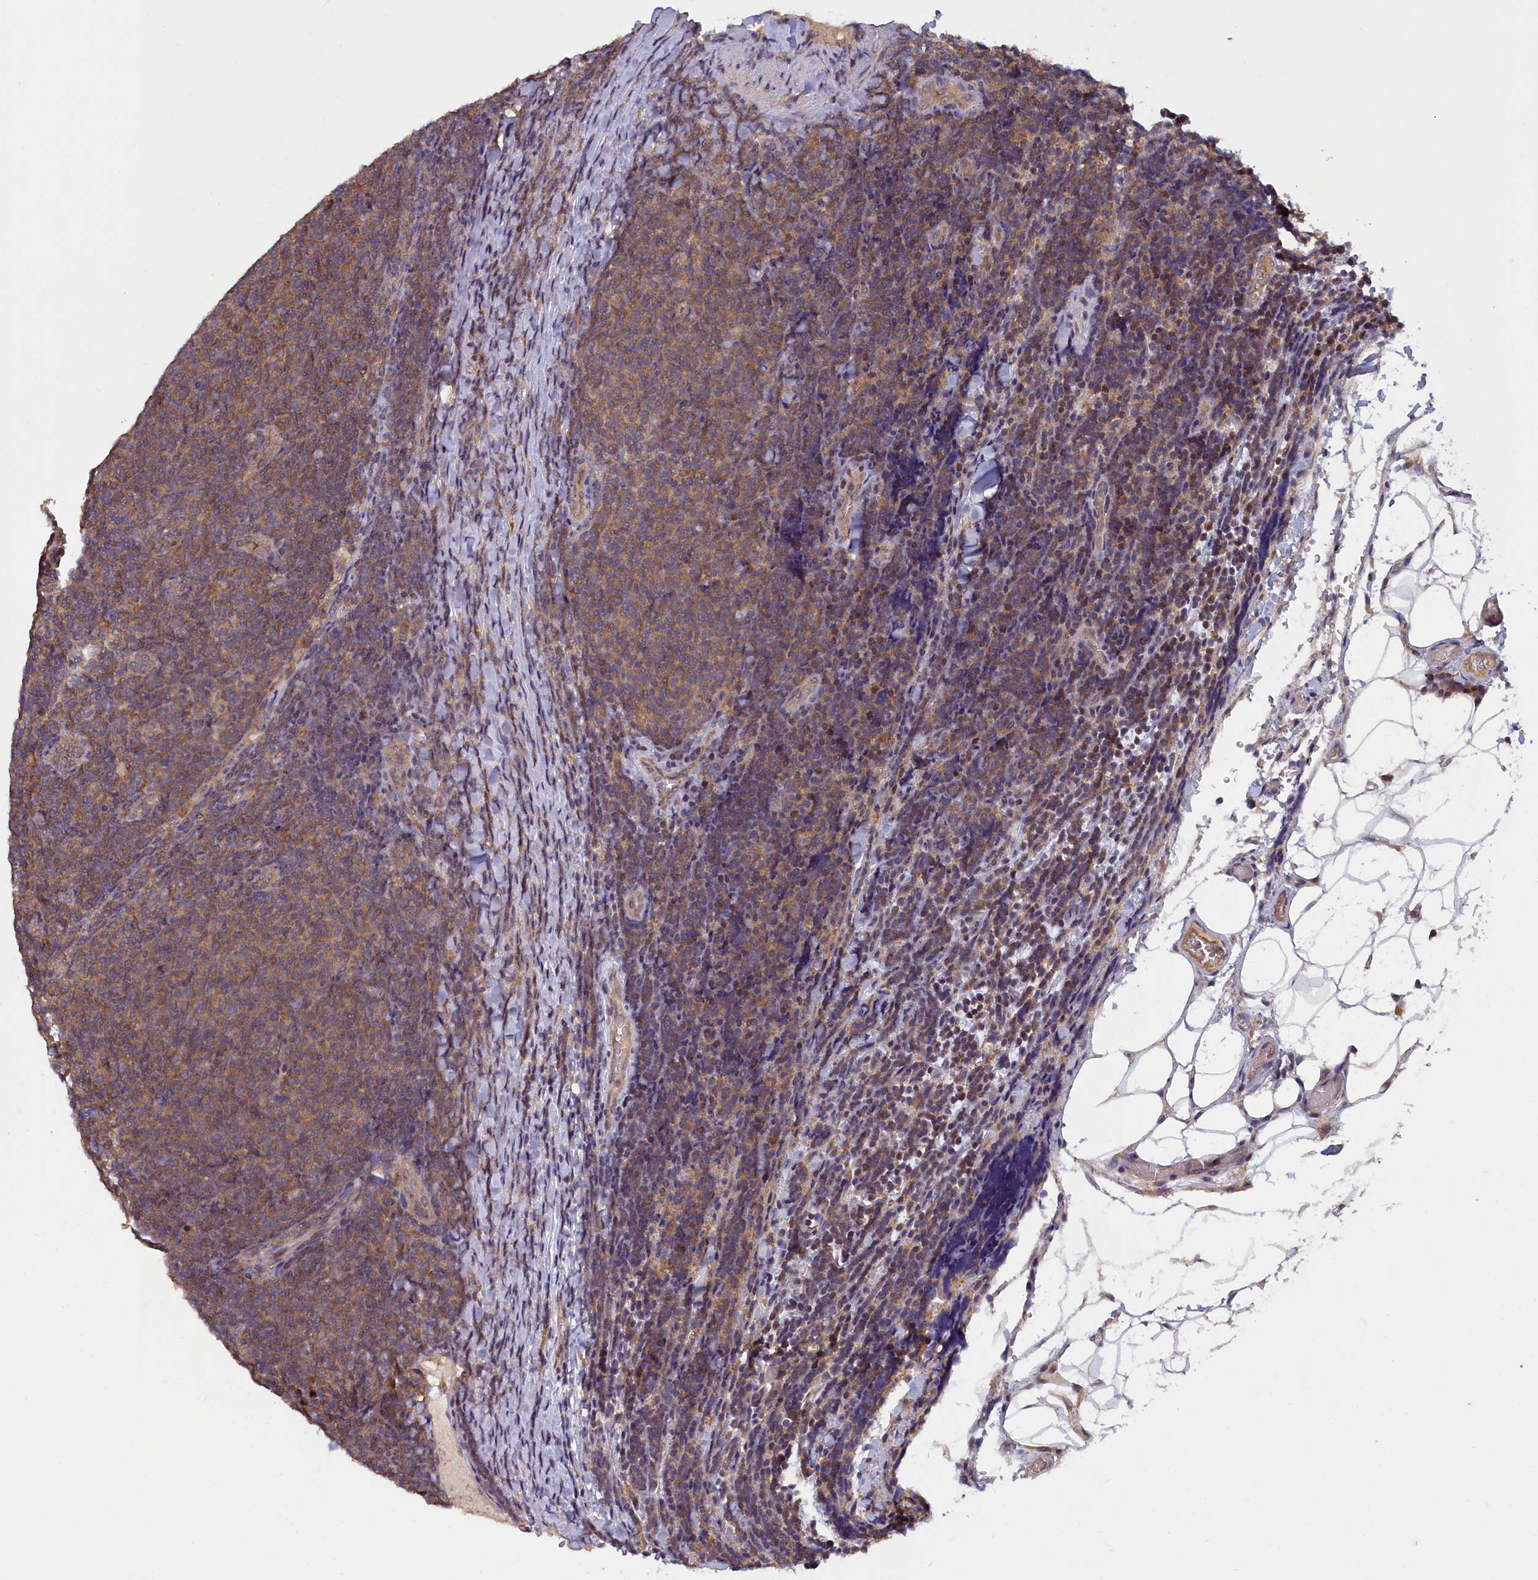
{"staining": {"intensity": "weak", "quantity": "<25%", "location": "cytoplasmic/membranous"}, "tissue": "lymphoma", "cell_type": "Tumor cells", "image_type": "cancer", "snomed": [{"axis": "morphology", "description": "Malignant lymphoma, non-Hodgkin's type, Low grade"}, {"axis": "topography", "description": "Lymph node"}], "caption": "Immunohistochemical staining of lymphoma reveals no significant staining in tumor cells.", "gene": "NUBP1", "patient": {"sex": "male", "age": 66}}